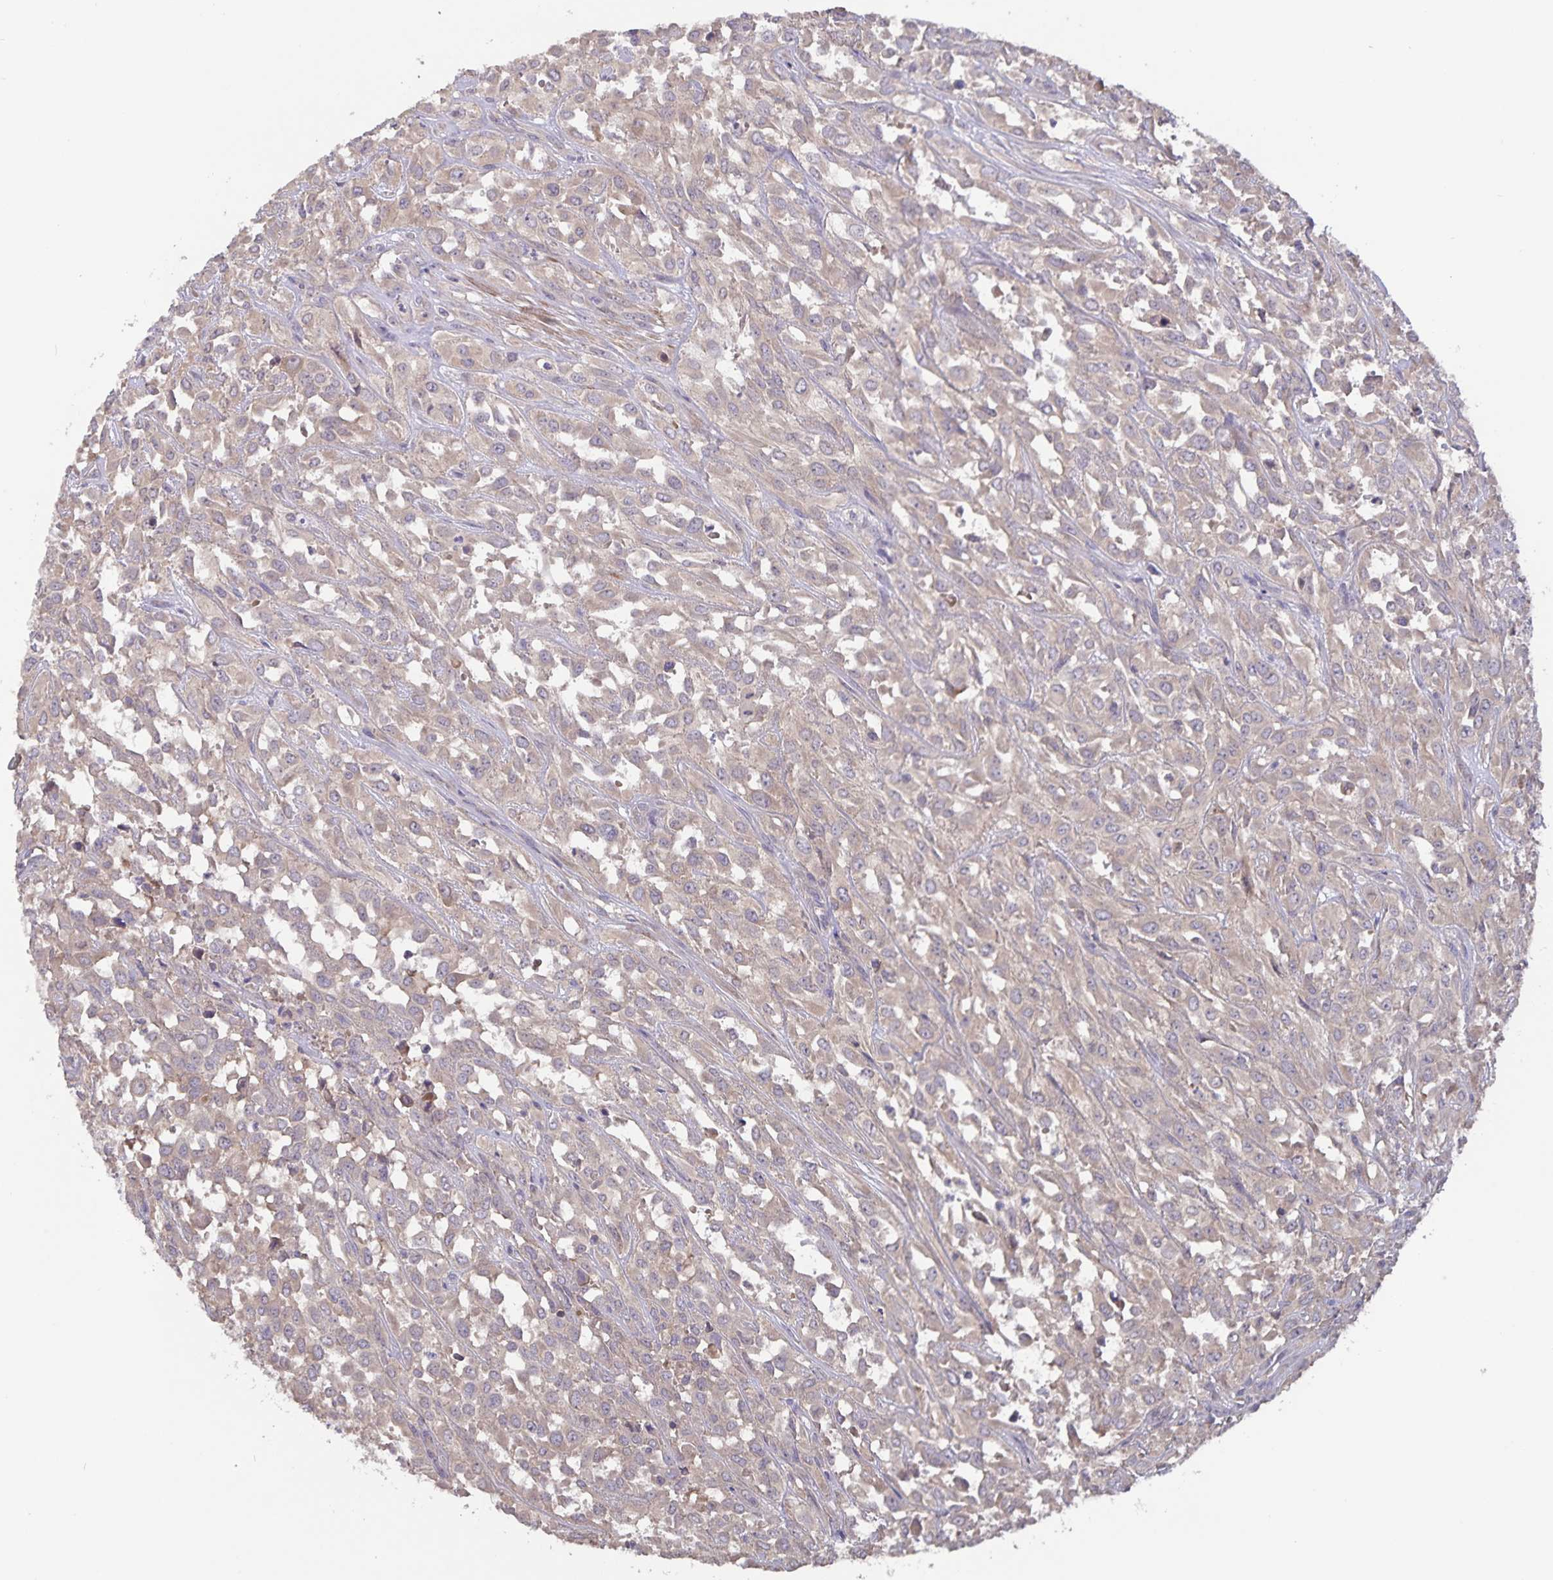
{"staining": {"intensity": "weak", "quantity": "25%-75%", "location": "cytoplasmic/membranous"}, "tissue": "urothelial cancer", "cell_type": "Tumor cells", "image_type": "cancer", "snomed": [{"axis": "morphology", "description": "Urothelial carcinoma, High grade"}, {"axis": "topography", "description": "Urinary bladder"}], "caption": "Protein staining displays weak cytoplasmic/membranous positivity in approximately 25%-75% of tumor cells in high-grade urothelial carcinoma.", "gene": "FBXL16", "patient": {"sex": "male", "age": 67}}